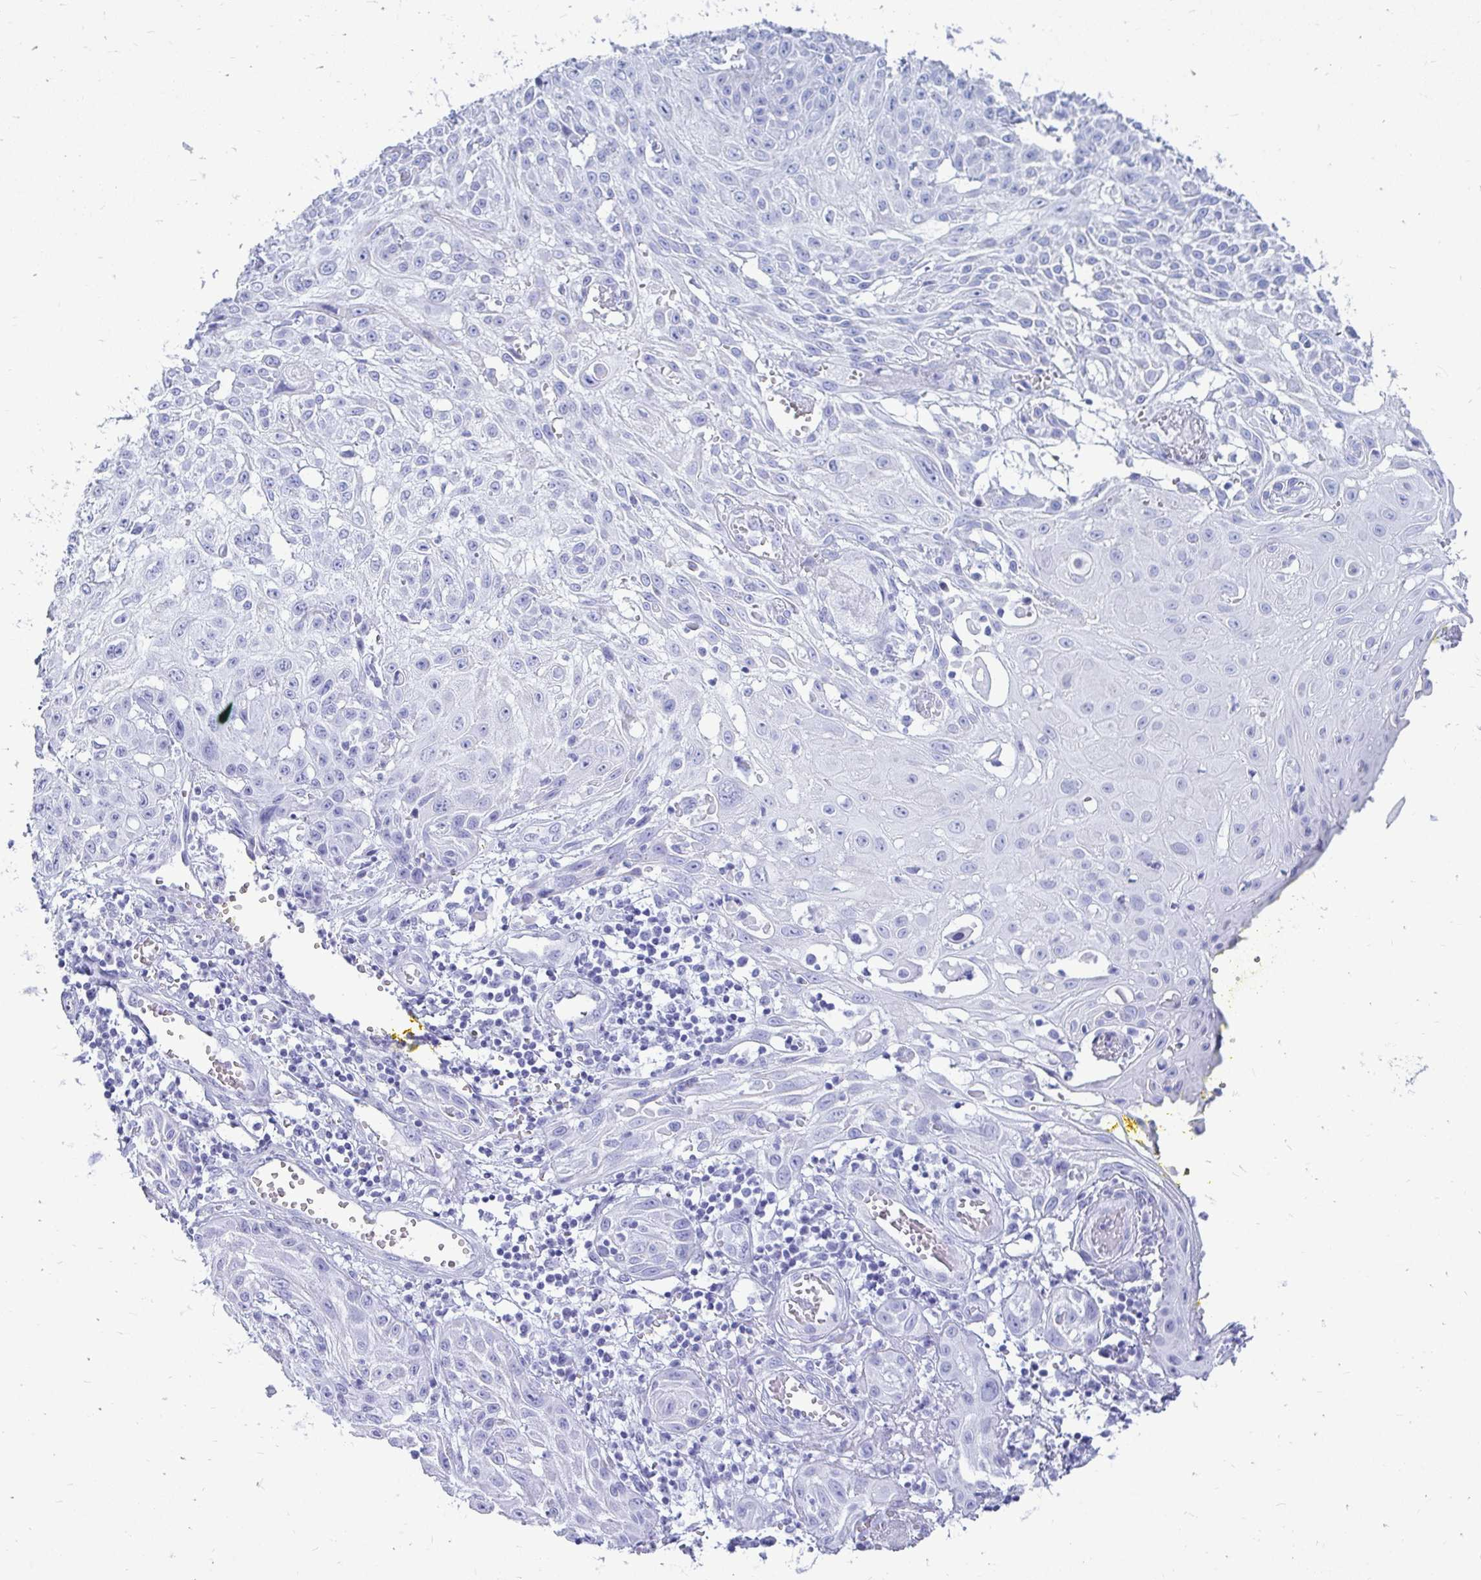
{"staining": {"intensity": "negative", "quantity": "none", "location": "none"}, "tissue": "skin cancer", "cell_type": "Tumor cells", "image_type": "cancer", "snomed": [{"axis": "morphology", "description": "Squamous cell carcinoma, NOS"}, {"axis": "topography", "description": "Skin"}, {"axis": "topography", "description": "Vulva"}], "caption": "Skin cancer (squamous cell carcinoma) was stained to show a protein in brown. There is no significant expression in tumor cells. (Stains: DAB (3,3'-diaminobenzidine) immunohistochemistry (IHC) with hematoxylin counter stain, Microscopy: brightfield microscopy at high magnification).", "gene": "OR10R2", "patient": {"sex": "female", "age": 71}}